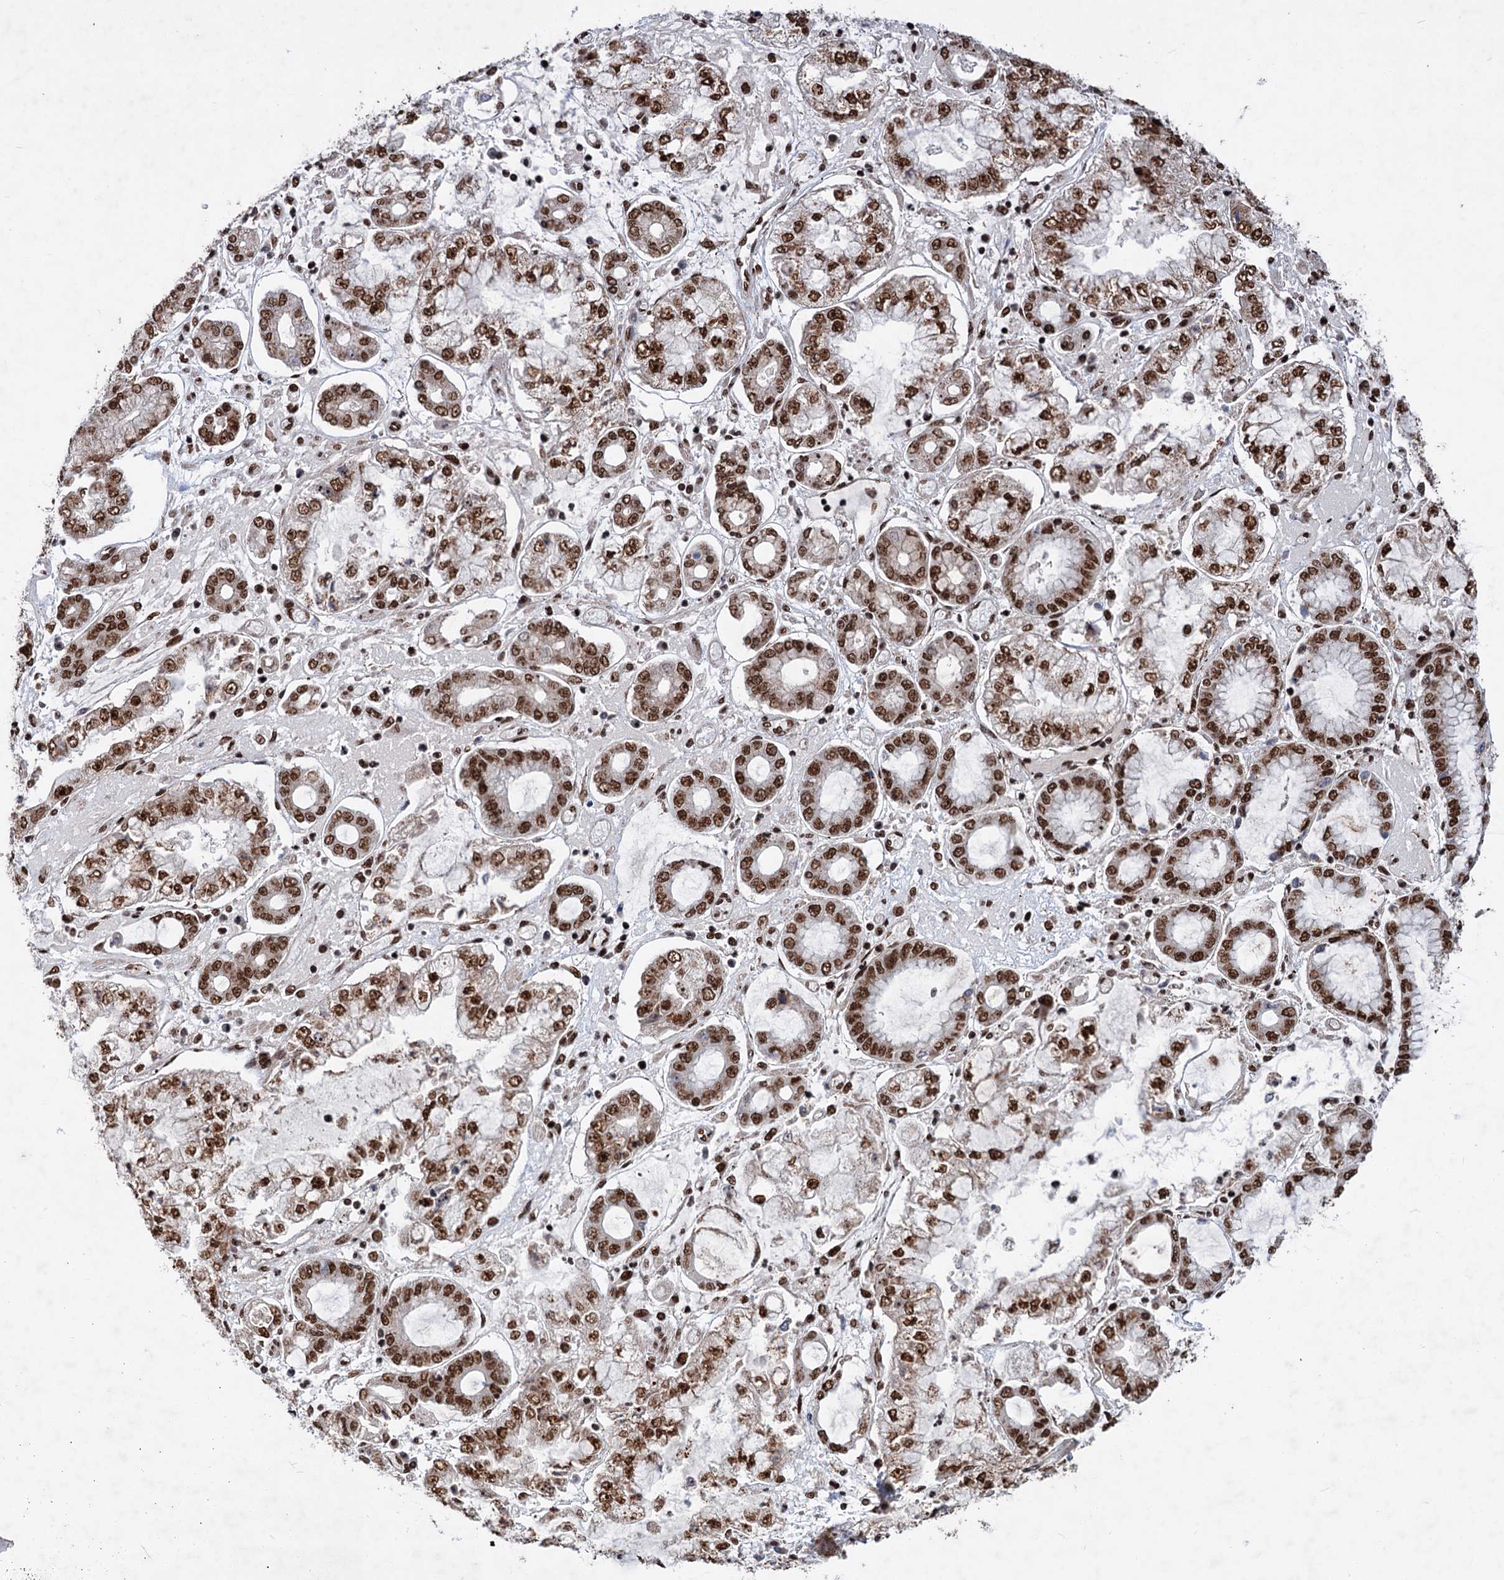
{"staining": {"intensity": "strong", "quantity": ">75%", "location": "nuclear"}, "tissue": "stomach cancer", "cell_type": "Tumor cells", "image_type": "cancer", "snomed": [{"axis": "morphology", "description": "Adenocarcinoma, NOS"}, {"axis": "topography", "description": "Stomach"}], "caption": "This photomicrograph displays immunohistochemistry (IHC) staining of stomach cancer, with high strong nuclear staining in about >75% of tumor cells.", "gene": "MAML1", "patient": {"sex": "male", "age": 76}}